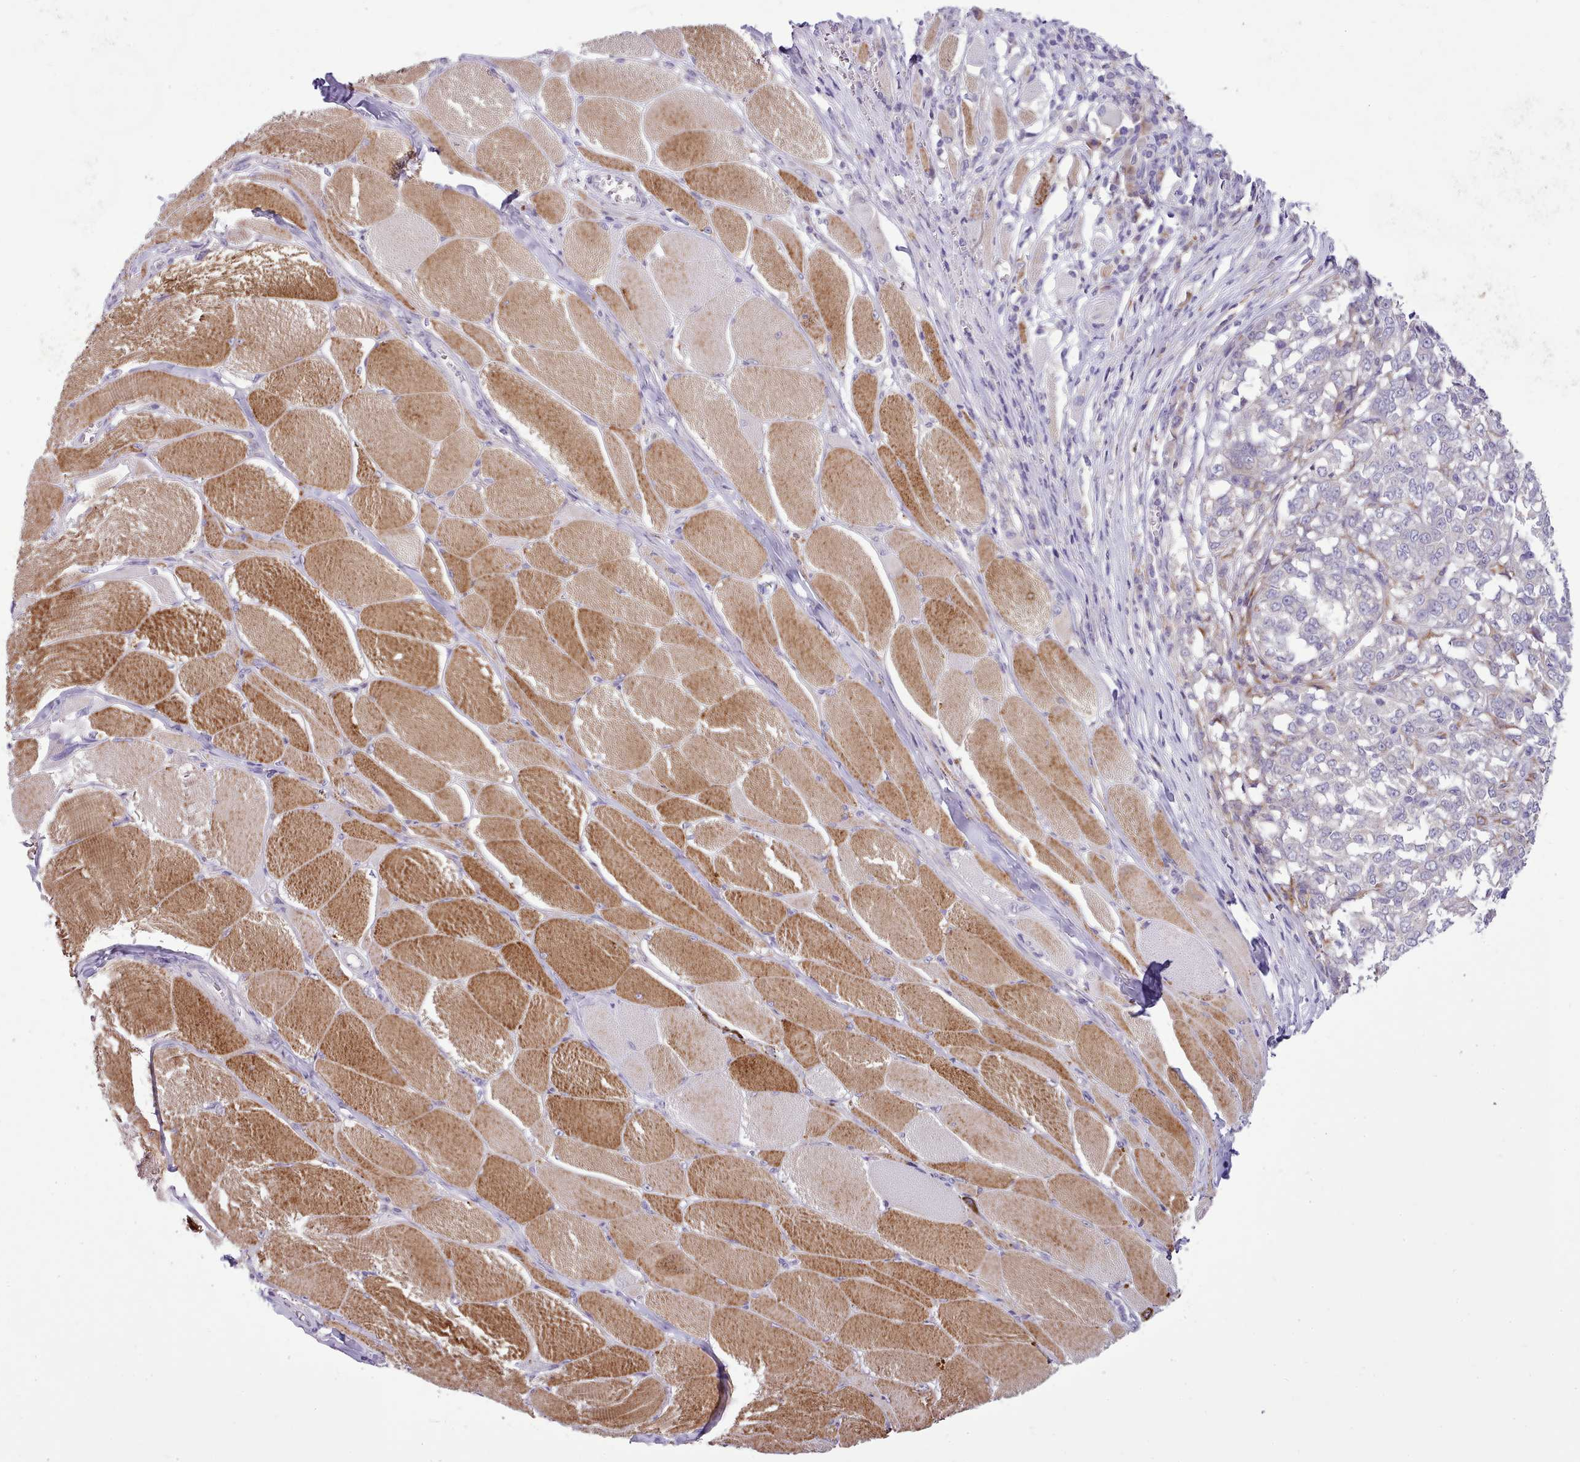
{"staining": {"intensity": "negative", "quantity": "none", "location": "none"}, "tissue": "melanoma", "cell_type": "Tumor cells", "image_type": "cancer", "snomed": [{"axis": "morphology", "description": "Malignant melanoma, NOS"}, {"axis": "topography", "description": "Skin"}], "caption": "Tumor cells are negative for brown protein staining in malignant melanoma. Brightfield microscopy of IHC stained with DAB (brown) and hematoxylin (blue), captured at high magnification.", "gene": "FAM83E", "patient": {"sex": "female", "age": 72}}